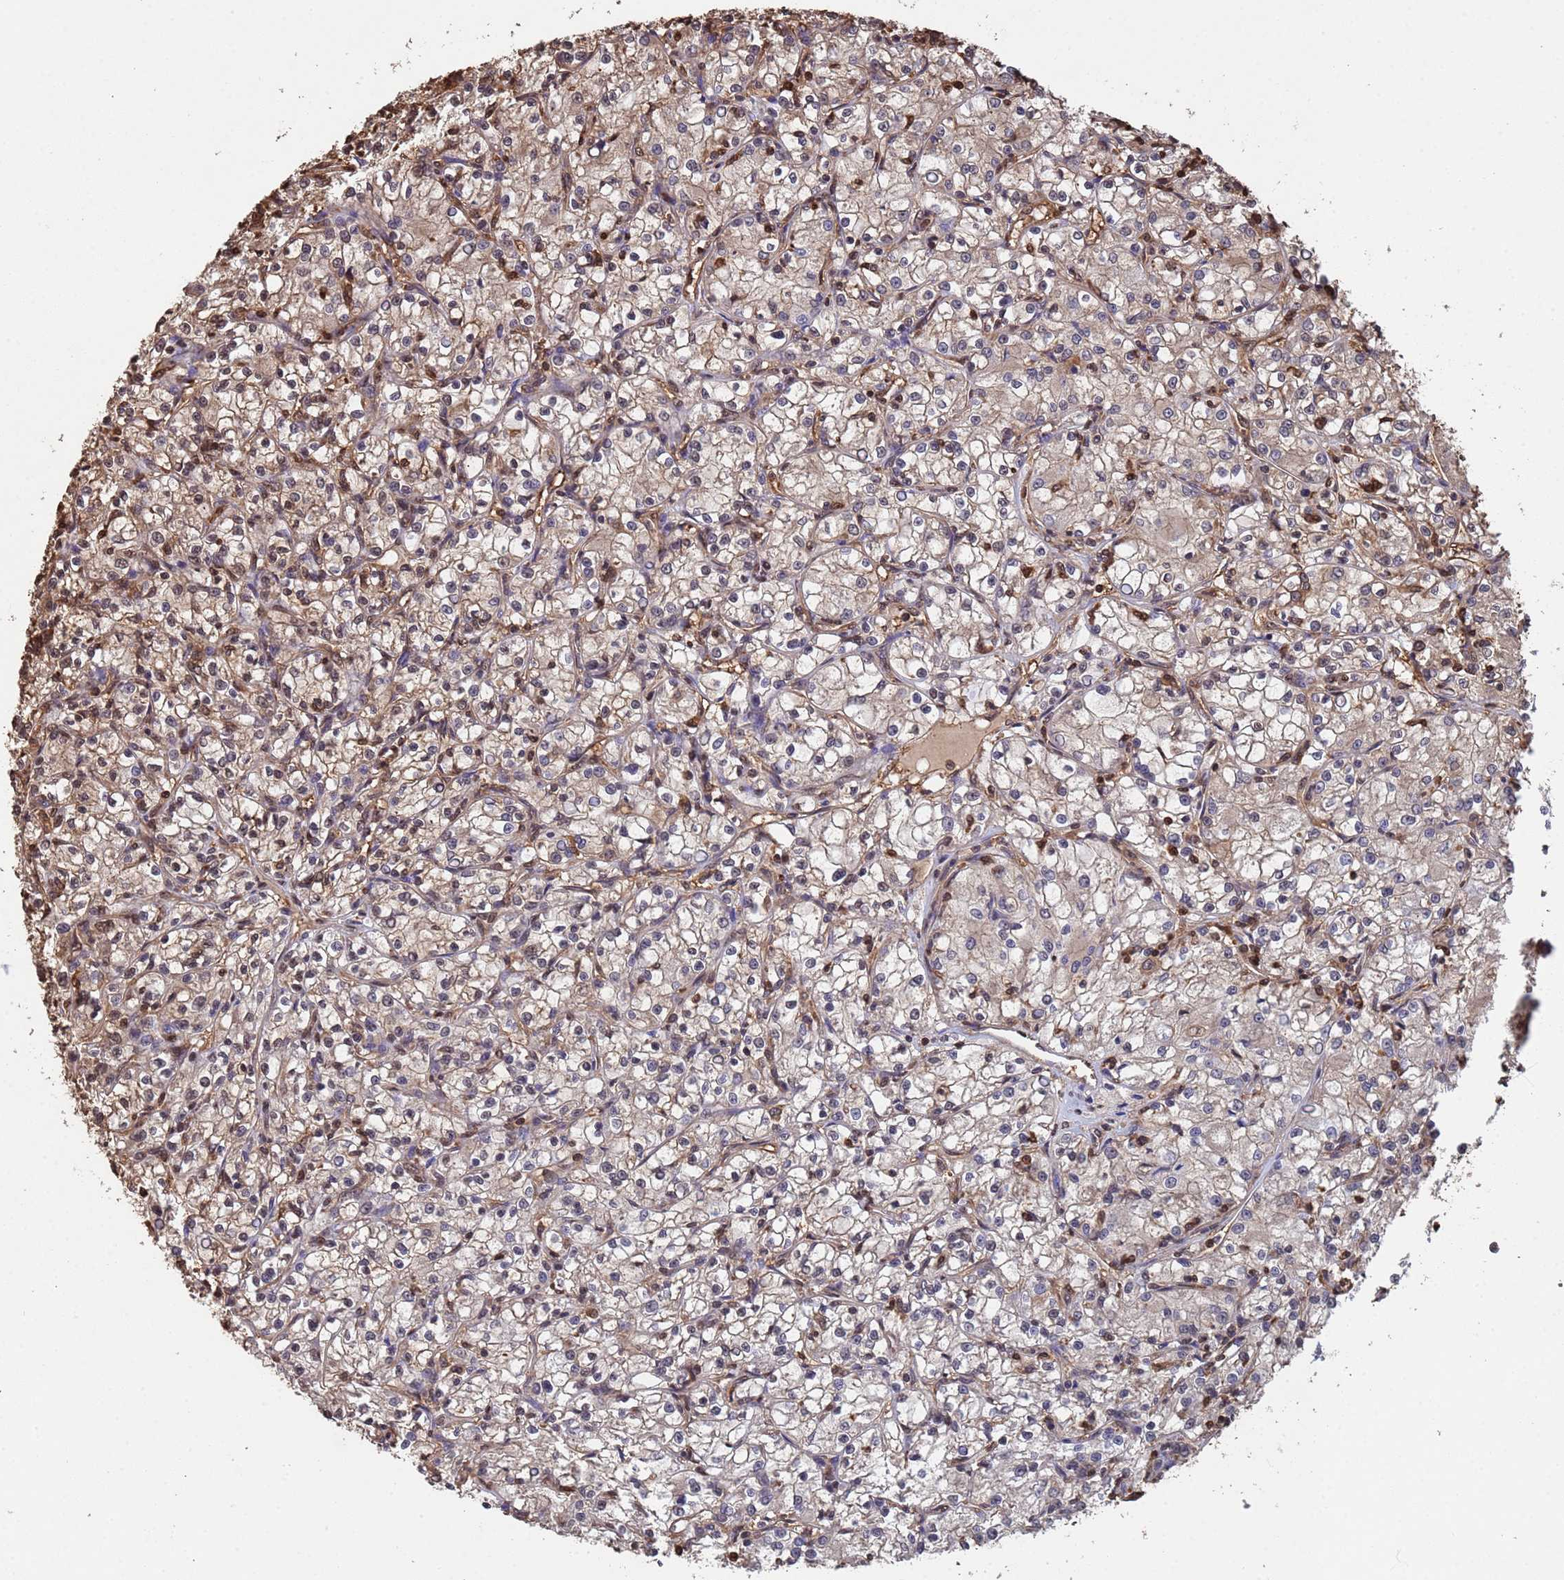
{"staining": {"intensity": "moderate", "quantity": "<25%", "location": "nuclear"}, "tissue": "renal cancer", "cell_type": "Tumor cells", "image_type": "cancer", "snomed": [{"axis": "morphology", "description": "Adenocarcinoma, NOS"}, {"axis": "topography", "description": "Kidney"}], "caption": "Protein staining of adenocarcinoma (renal) tissue shows moderate nuclear positivity in approximately <25% of tumor cells.", "gene": "SUMO4", "patient": {"sex": "female", "age": 59}}